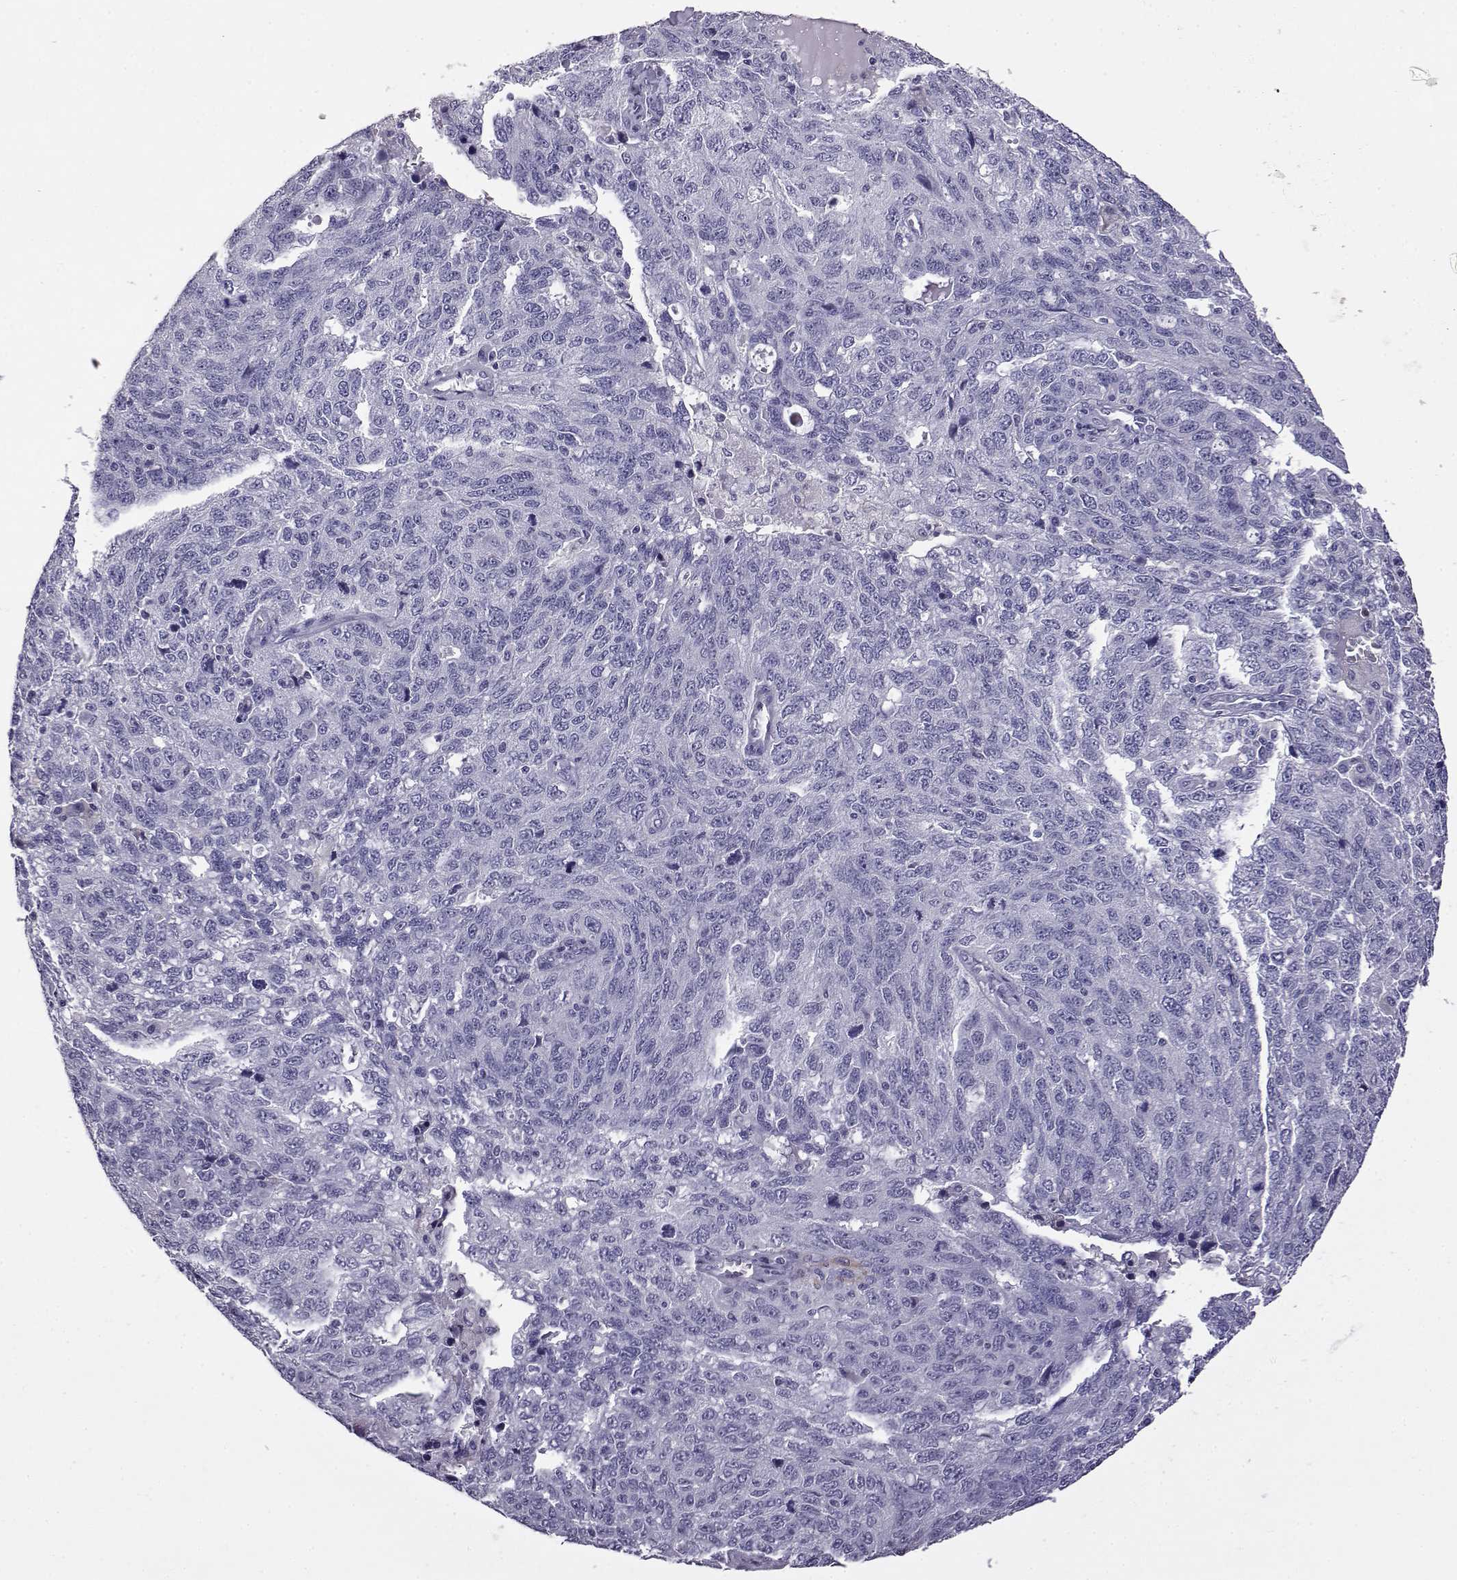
{"staining": {"intensity": "negative", "quantity": "none", "location": "none"}, "tissue": "ovarian cancer", "cell_type": "Tumor cells", "image_type": "cancer", "snomed": [{"axis": "morphology", "description": "Cystadenocarcinoma, serous, NOS"}, {"axis": "topography", "description": "Ovary"}], "caption": "High magnification brightfield microscopy of ovarian cancer stained with DAB (brown) and counterstained with hematoxylin (blue): tumor cells show no significant positivity. (Stains: DAB immunohistochemistry with hematoxylin counter stain, Microscopy: brightfield microscopy at high magnification).", "gene": "AKR1B1", "patient": {"sex": "female", "age": 71}}